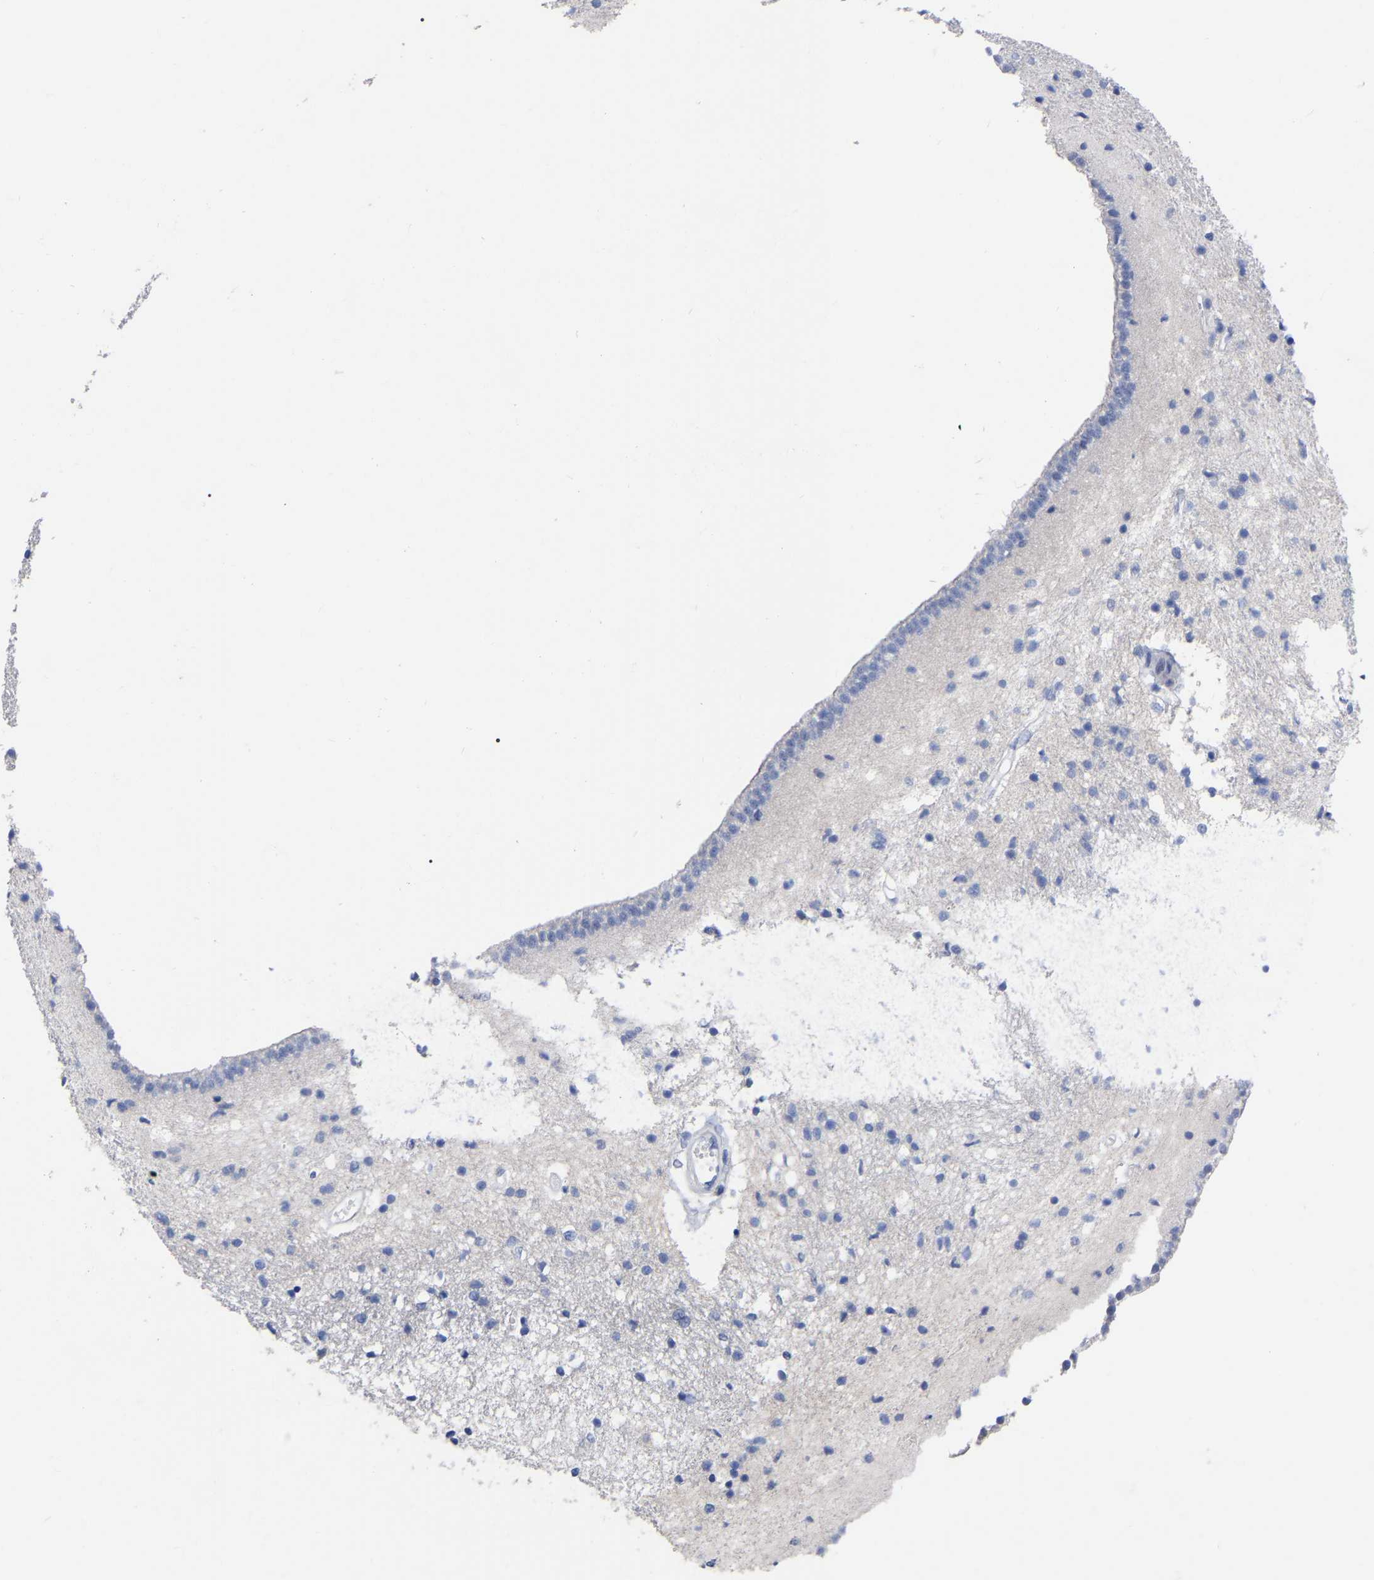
{"staining": {"intensity": "negative", "quantity": "none", "location": "none"}, "tissue": "caudate", "cell_type": "Glial cells", "image_type": "normal", "snomed": [{"axis": "morphology", "description": "Normal tissue, NOS"}, {"axis": "topography", "description": "Lateral ventricle wall"}], "caption": "The immunohistochemistry (IHC) image has no significant expression in glial cells of caudate.", "gene": "ANXA13", "patient": {"sex": "male", "age": 45}}